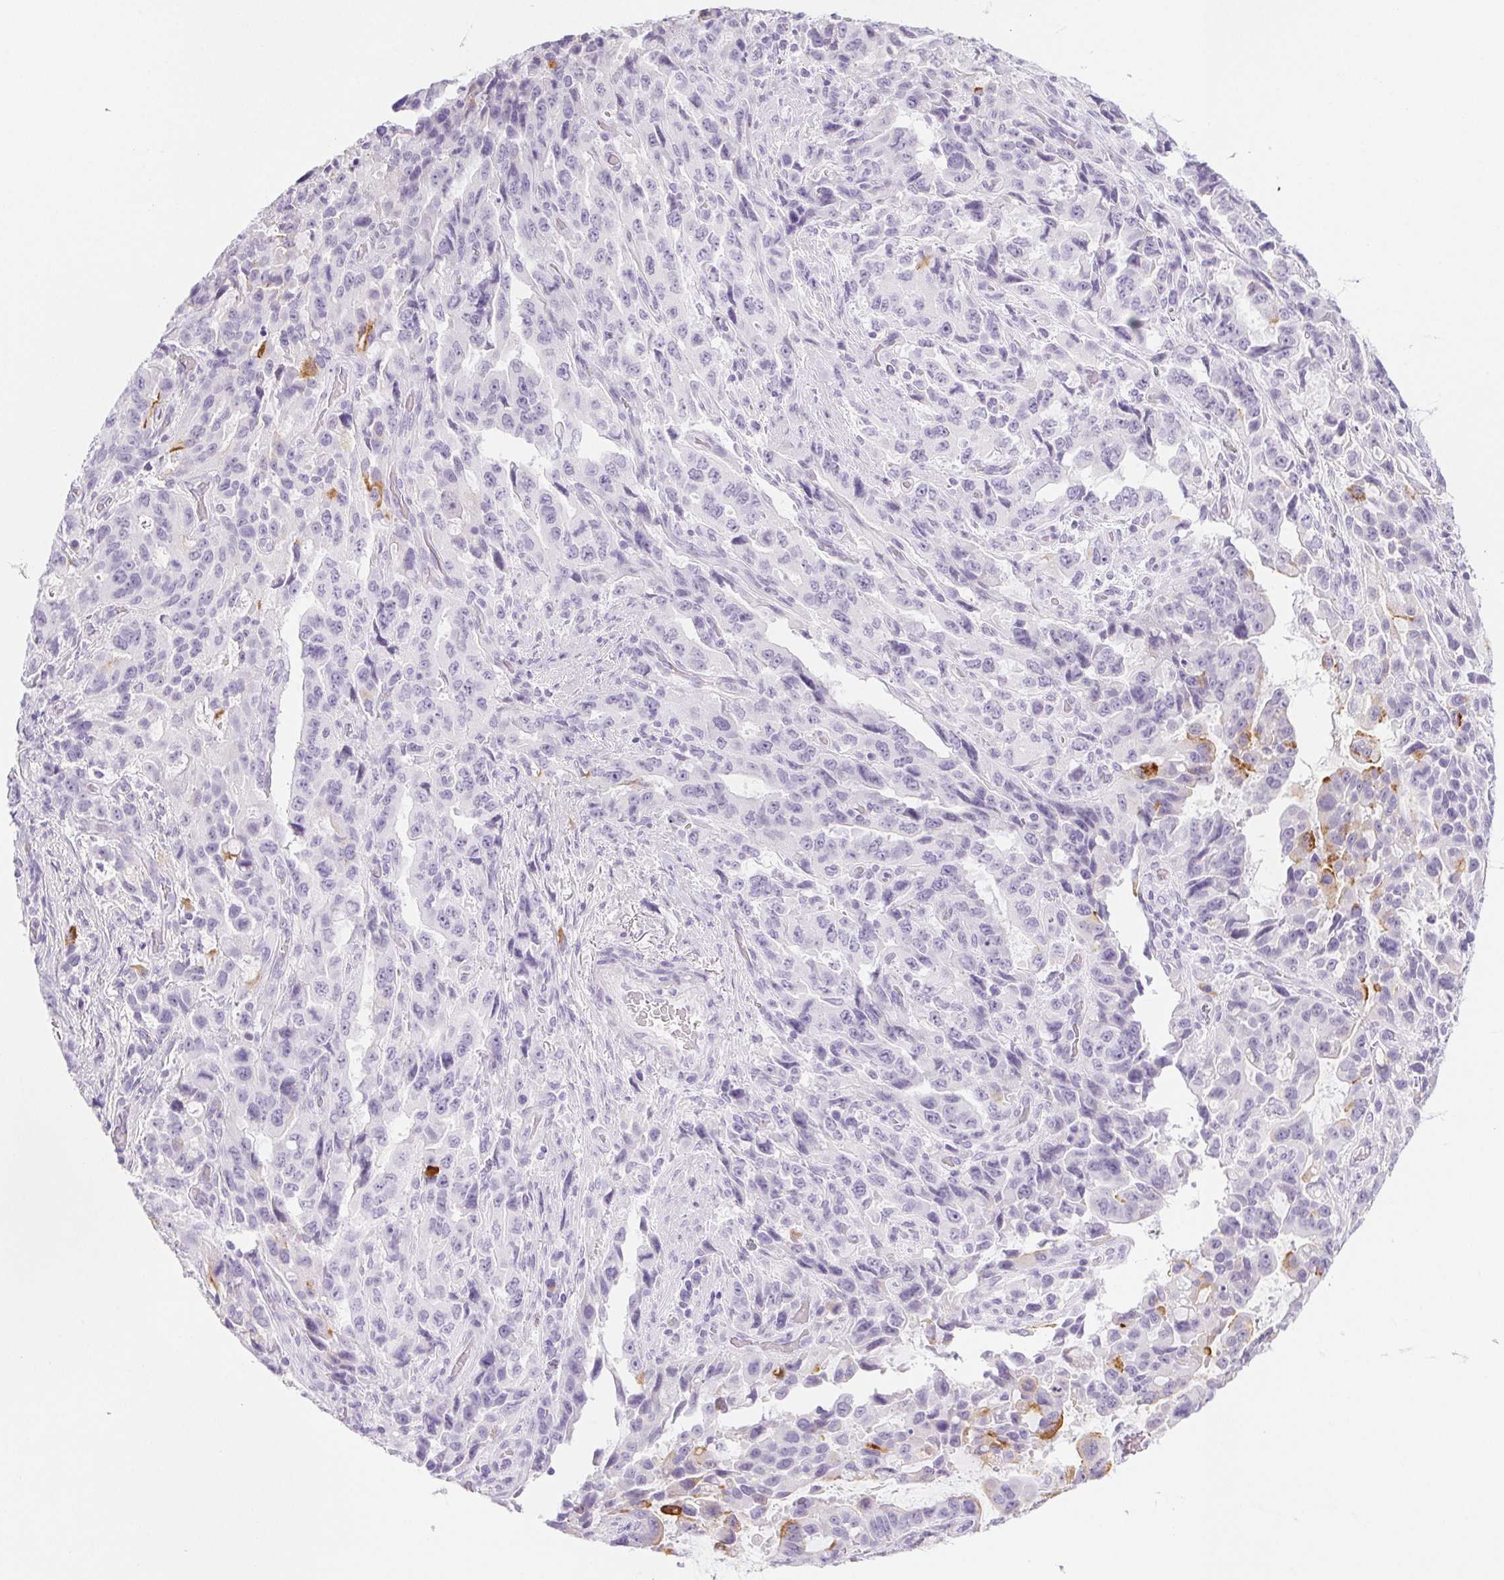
{"staining": {"intensity": "negative", "quantity": "none", "location": "none"}, "tissue": "stomach cancer", "cell_type": "Tumor cells", "image_type": "cancer", "snomed": [{"axis": "morphology", "description": "Adenocarcinoma, NOS"}, {"axis": "topography", "description": "Stomach, upper"}], "caption": "Immunohistochemical staining of human stomach adenocarcinoma demonstrates no significant staining in tumor cells.", "gene": "PI3", "patient": {"sex": "male", "age": 85}}